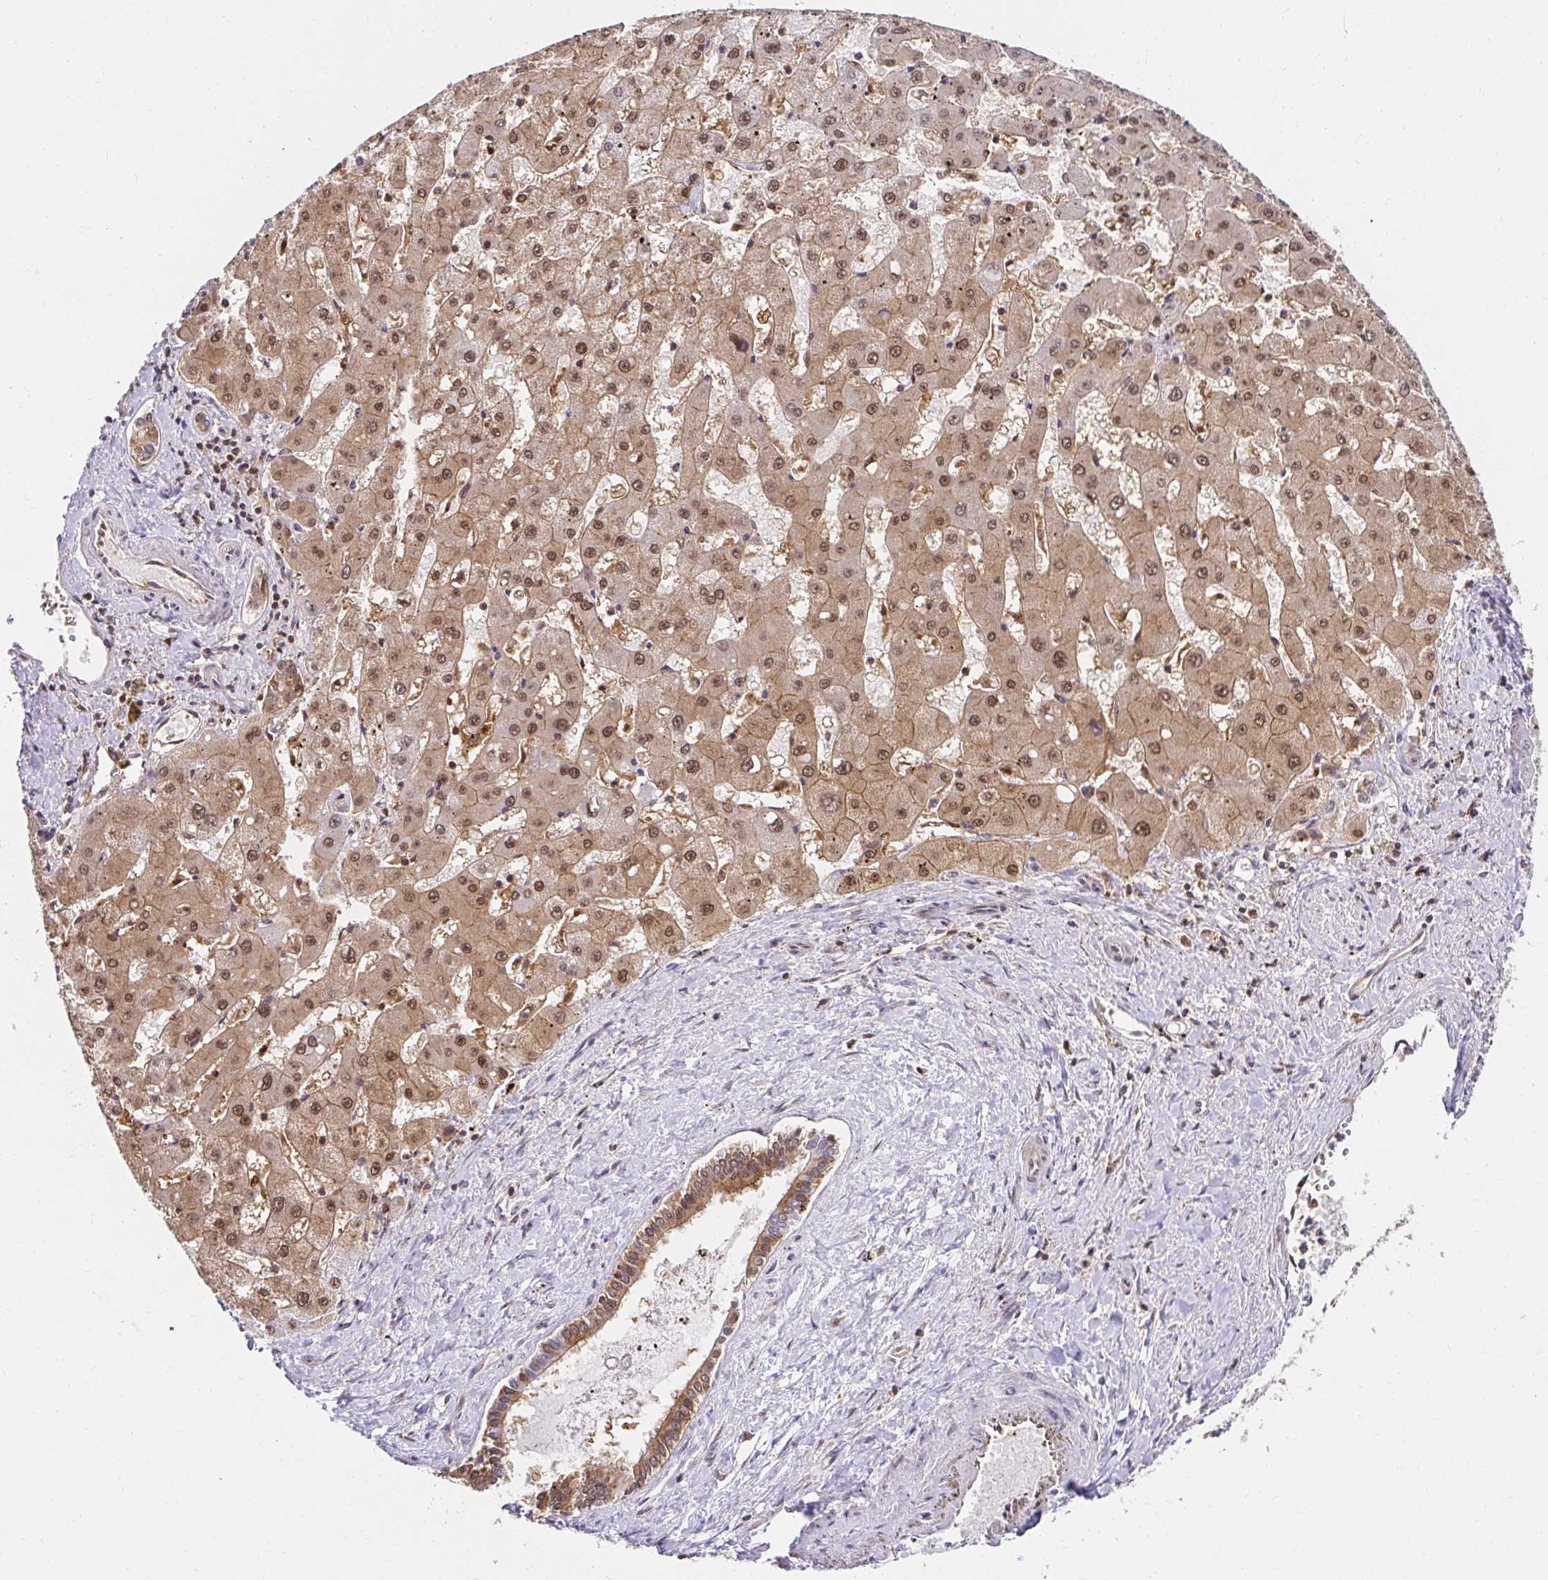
{"staining": {"intensity": "moderate", "quantity": ">75%", "location": "cytoplasmic/membranous,nuclear"}, "tissue": "liver cancer", "cell_type": "Tumor cells", "image_type": "cancer", "snomed": [{"axis": "morphology", "description": "Carcinoma, Hepatocellular, NOS"}, {"axis": "topography", "description": "Liver"}], "caption": "This is an image of IHC staining of liver hepatocellular carcinoma, which shows moderate staining in the cytoplasmic/membranous and nuclear of tumor cells.", "gene": "PSMA4", "patient": {"sex": "male", "age": 67}}